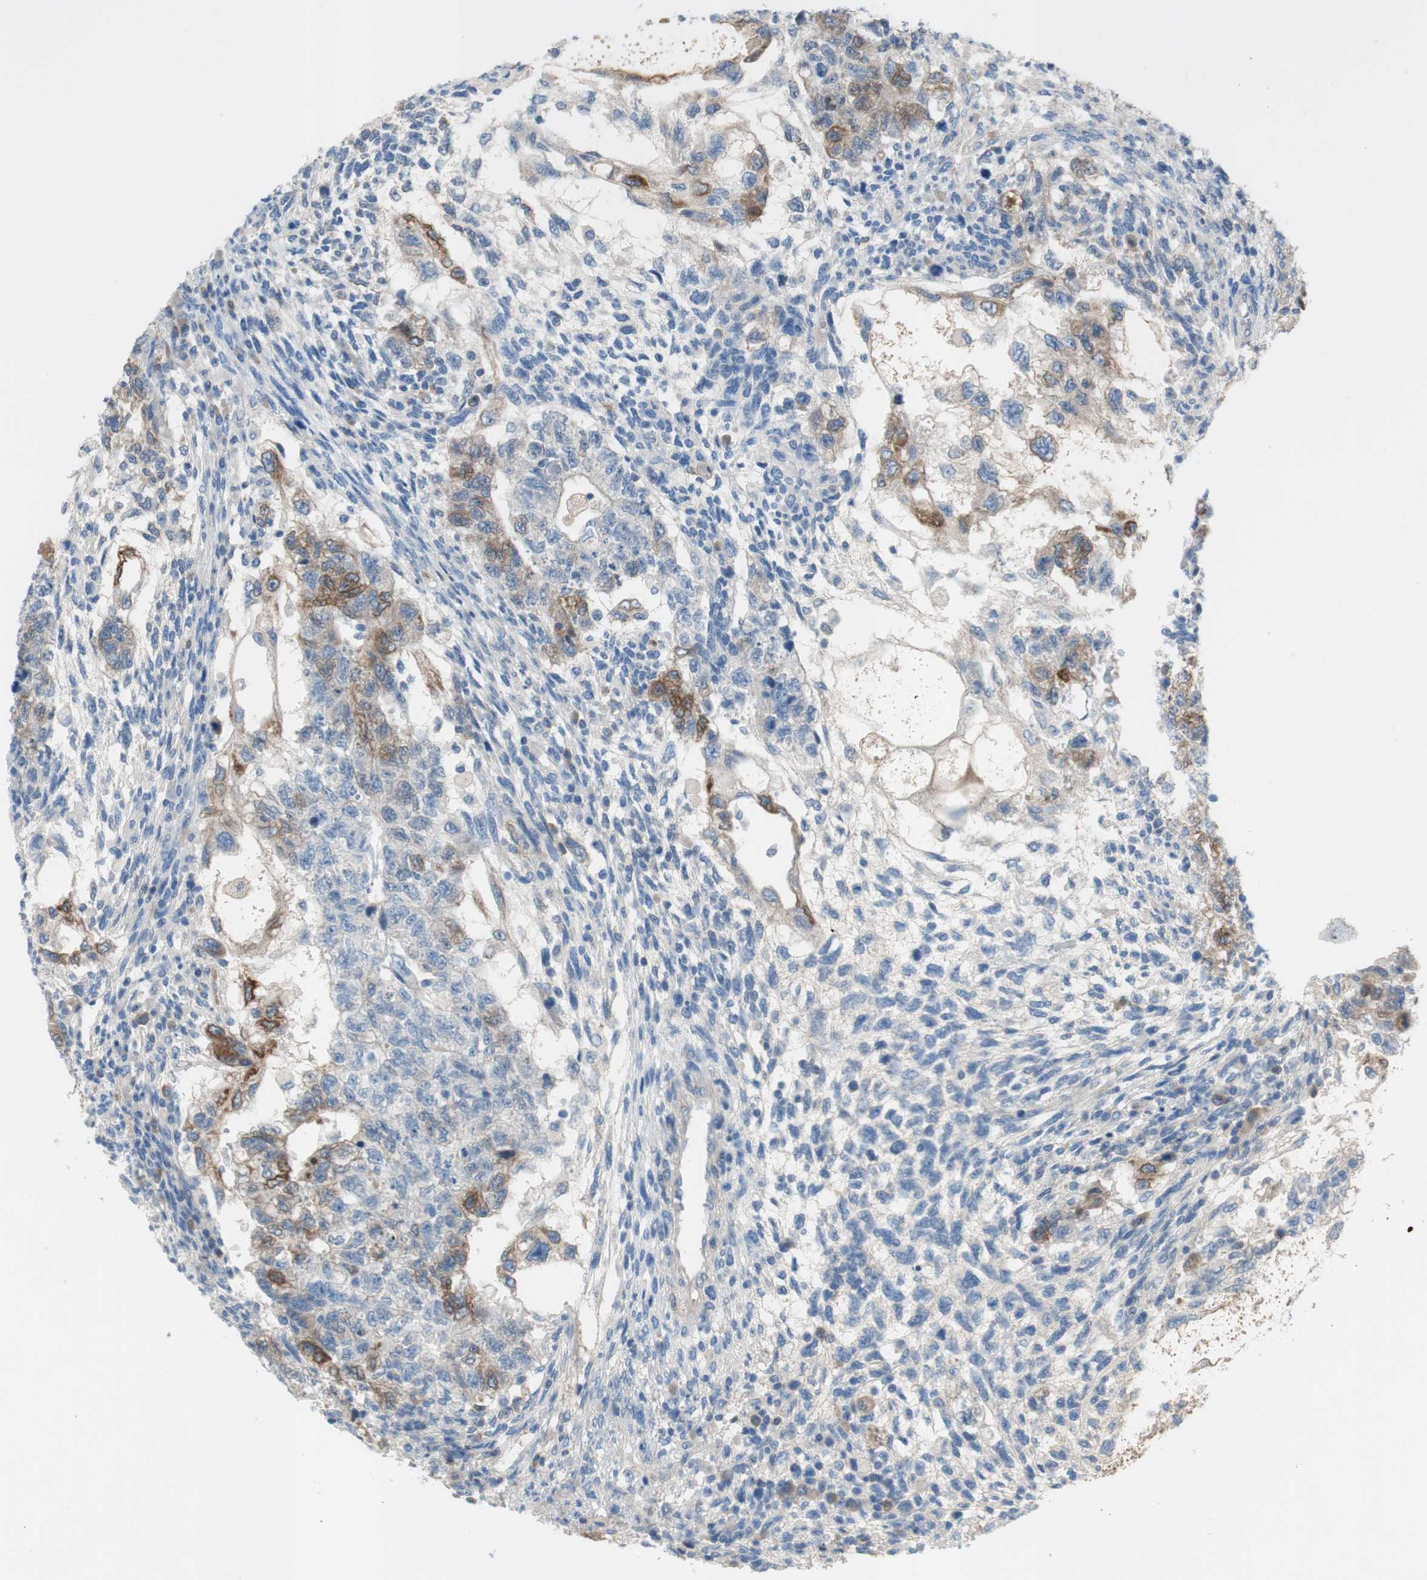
{"staining": {"intensity": "moderate", "quantity": ">75%", "location": "cytoplasmic/membranous"}, "tissue": "testis cancer", "cell_type": "Tumor cells", "image_type": "cancer", "snomed": [{"axis": "morphology", "description": "Normal tissue, NOS"}, {"axis": "morphology", "description": "Carcinoma, Embryonal, NOS"}, {"axis": "topography", "description": "Testis"}], "caption": "Human testis cancer (embryonal carcinoma) stained with a protein marker exhibits moderate staining in tumor cells.", "gene": "FDFT1", "patient": {"sex": "male", "age": 36}}